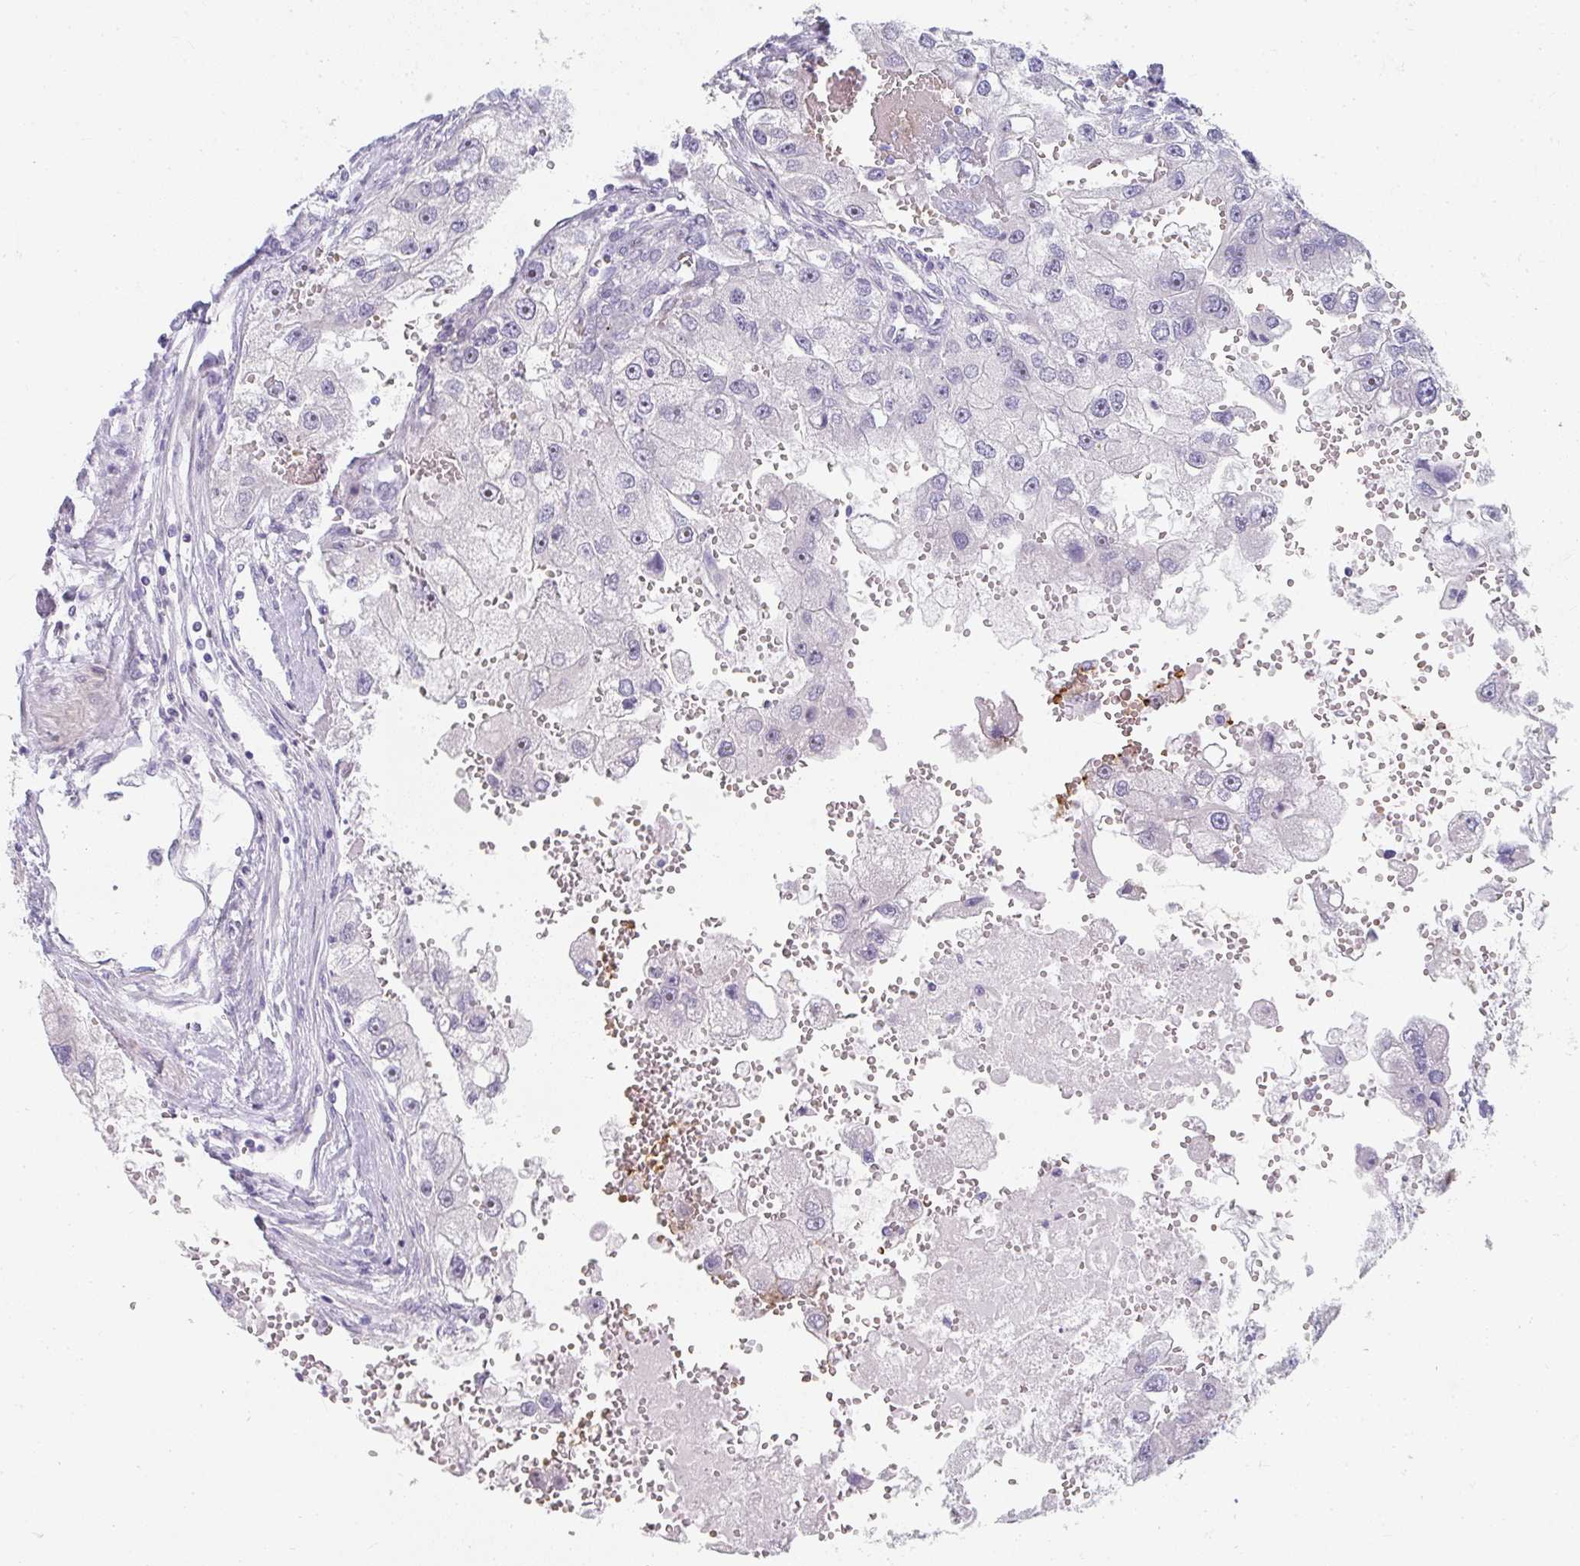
{"staining": {"intensity": "weak", "quantity": "<25%", "location": "nuclear"}, "tissue": "renal cancer", "cell_type": "Tumor cells", "image_type": "cancer", "snomed": [{"axis": "morphology", "description": "Adenocarcinoma, NOS"}, {"axis": "topography", "description": "Kidney"}], "caption": "High power microscopy histopathology image of an immunohistochemistry (IHC) image of renal cancer, revealing no significant expression in tumor cells.", "gene": "NEU2", "patient": {"sex": "male", "age": 63}}